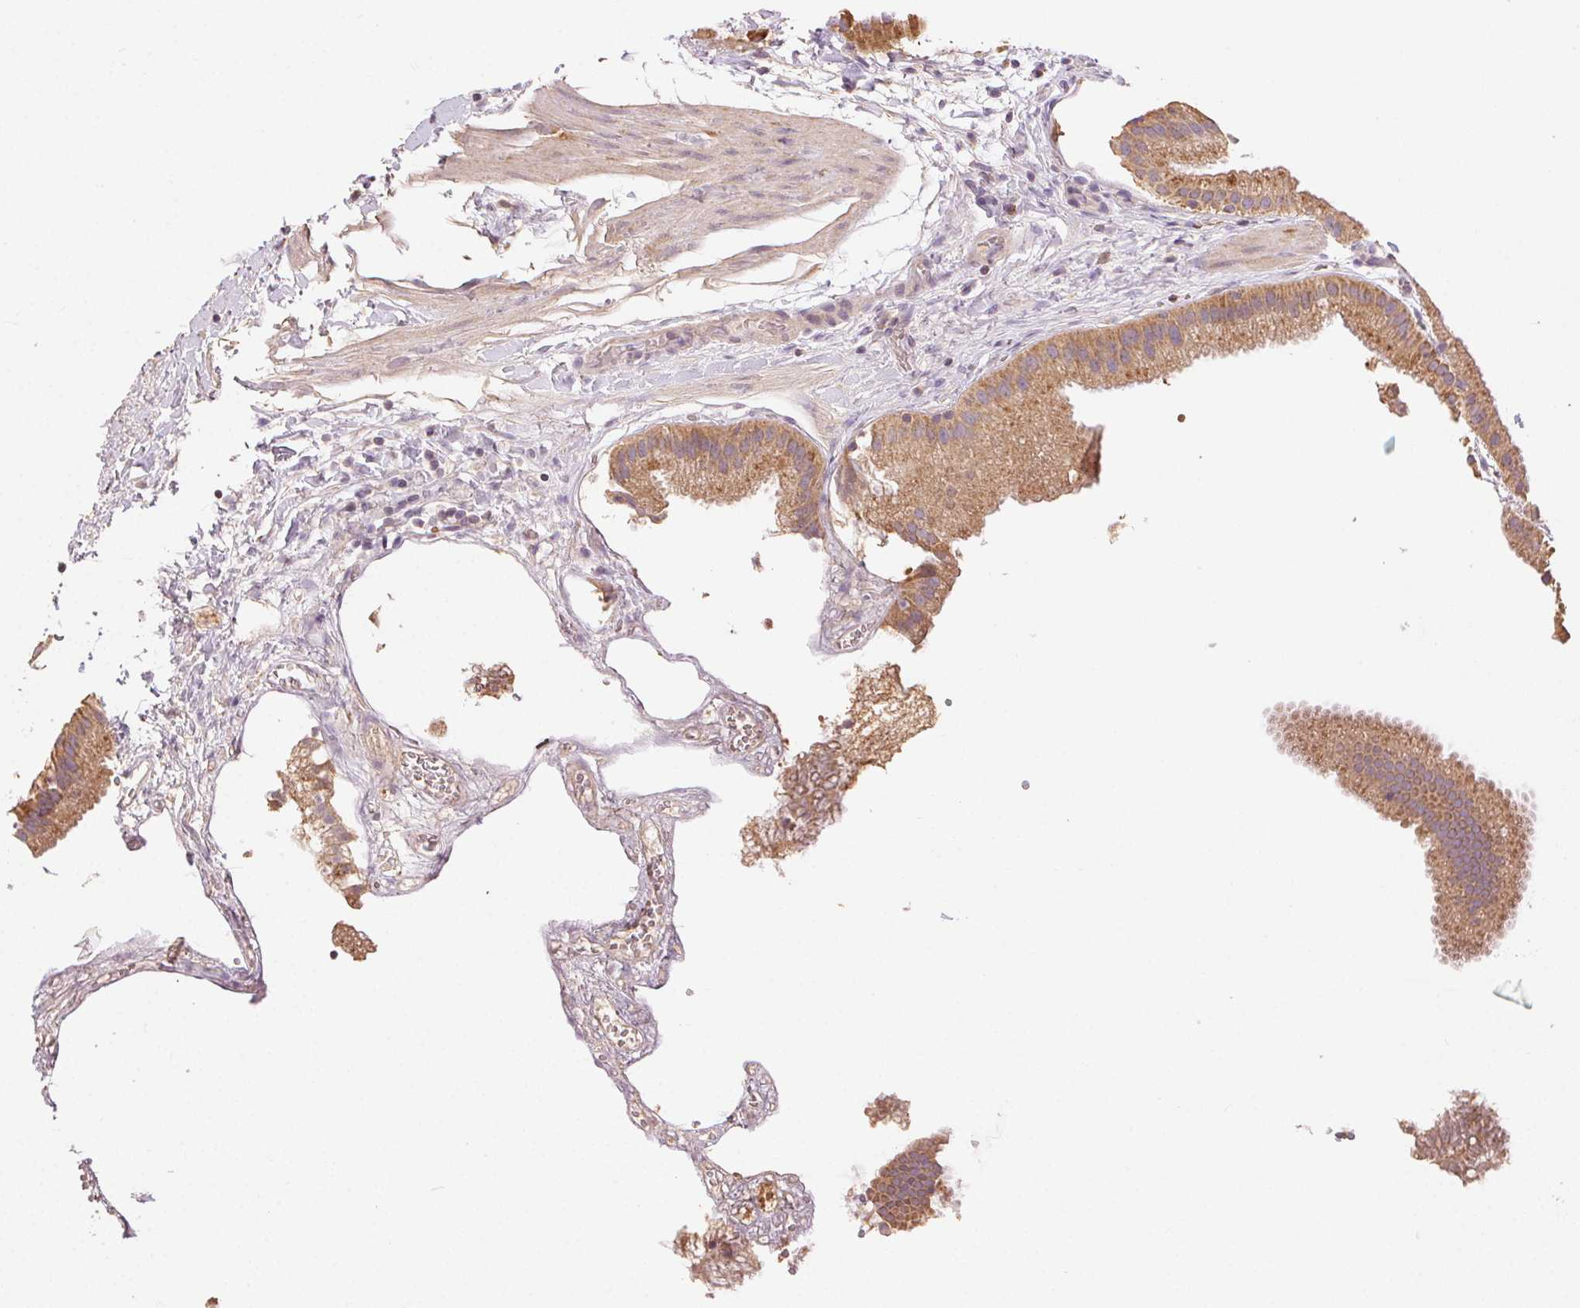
{"staining": {"intensity": "strong", "quantity": ">75%", "location": "cytoplasmic/membranous"}, "tissue": "gallbladder", "cell_type": "Glandular cells", "image_type": "normal", "snomed": [{"axis": "morphology", "description": "Normal tissue, NOS"}, {"axis": "topography", "description": "Gallbladder"}], "caption": "Immunohistochemistry (IHC) of benign gallbladder demonstrates high levels of strong cytoplasmic/membranous expression in about >75% of glandular cells.", "gene": "FNBP1L", "patient": {"sex": "female", "age": 63}}